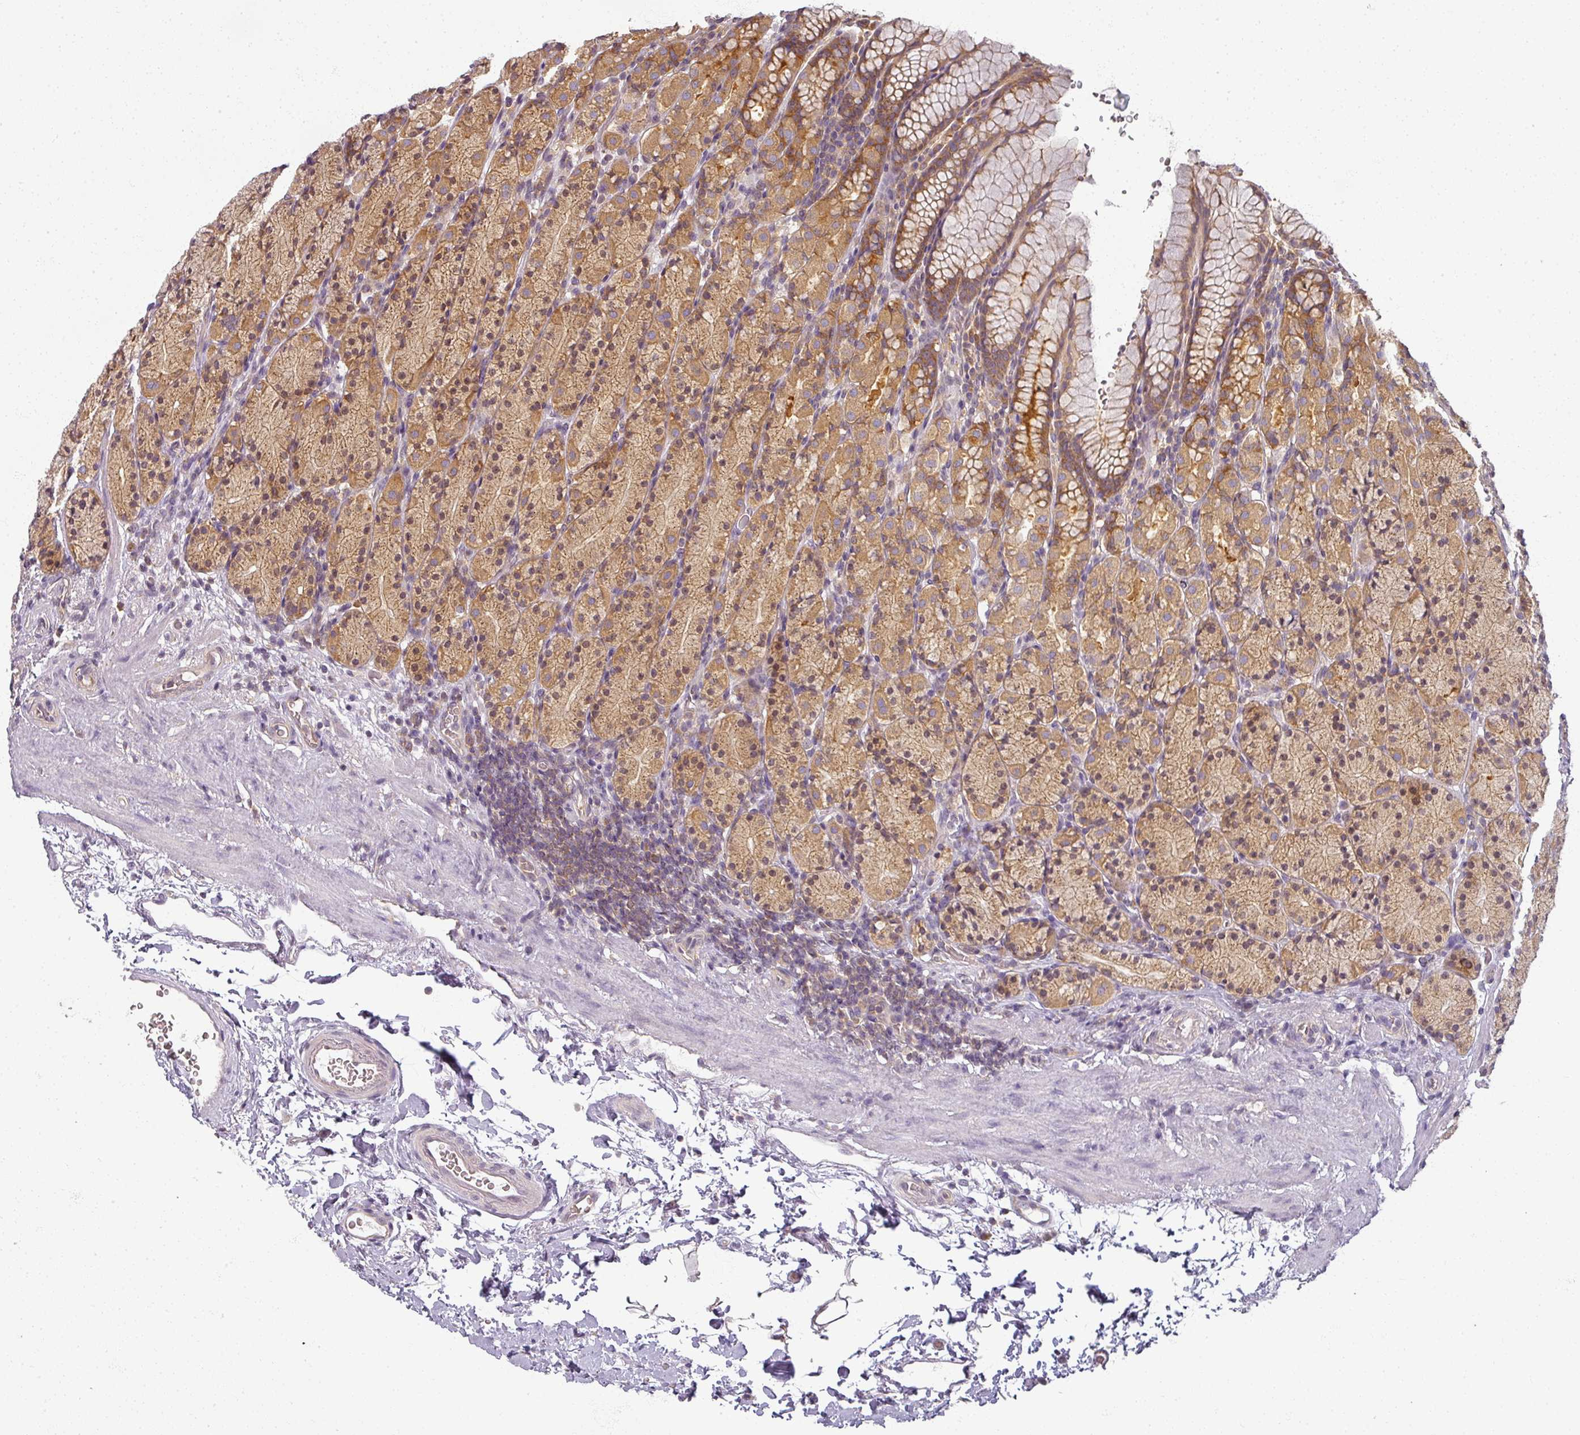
{"staining": {"intensity": "strong", "quantity": ">75%", "location": "cytoplasmic/membranous,nuclear"}, "tissue": "stomach", "cell_type": "Glandular cells", "image_type": "normal", "snomed": [{"axis": "morphology", "description": "Normal tissue, NOS"}, {"axis": "topography", "description": "Stomach, upper"}, {"axis": "topography", "description": "Stomach"}], "caption": "IHC micrograph of normal stomach: stomach stained using IHC displays high levels of strong protein expression localized specifically in the cytoplasmic/membranous,nuclear of glandular cells, appearing as a cytoplasmic/membranous,nuclear brown color.", "gene": "AGPAT4", "patient": {"sex": "male", "age": 62}}